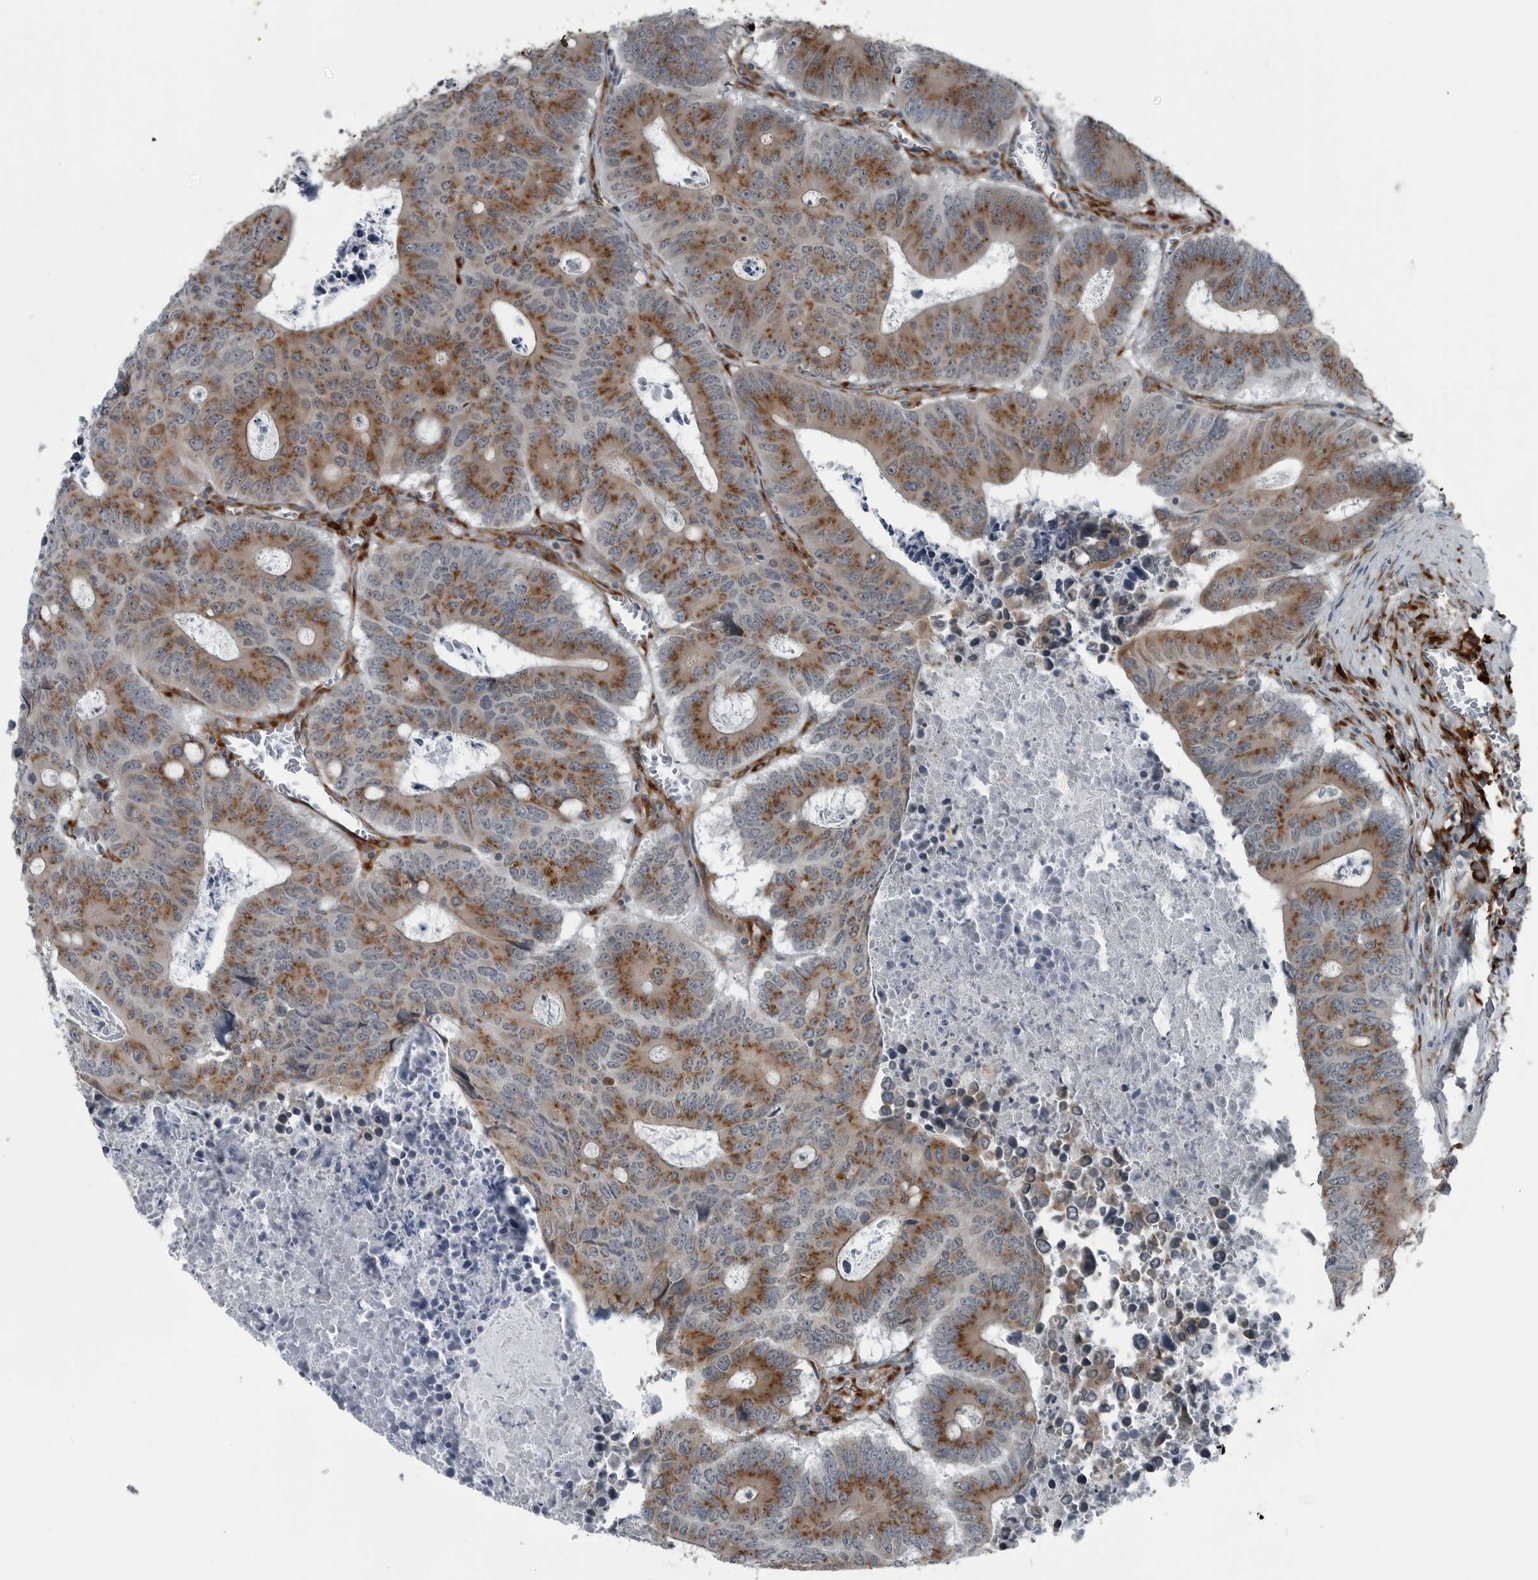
{"staining": {"intensity": "moderate", "quantity": ">75%", "location": "cytoplasmic/membranous"}, "tissue": "colorectal cancer", "cell_type": "Tumor cells", "image_type": "cancer", "snomed": [{"axis": "morphology", "description": "Adenocarcinoma, NOS"}, {"axis": "topography", "description": "Colon"}], "caption": "Colorectal cancer (adenocarcinoma) stained for a protein shows moderate cytoplasmic/membranous positivity in tumor cells. The protein is shown in brown color, while the nuclei are stained blue.", "gene": "CEP85", "patient": {"sex": "male", "age": 87}}